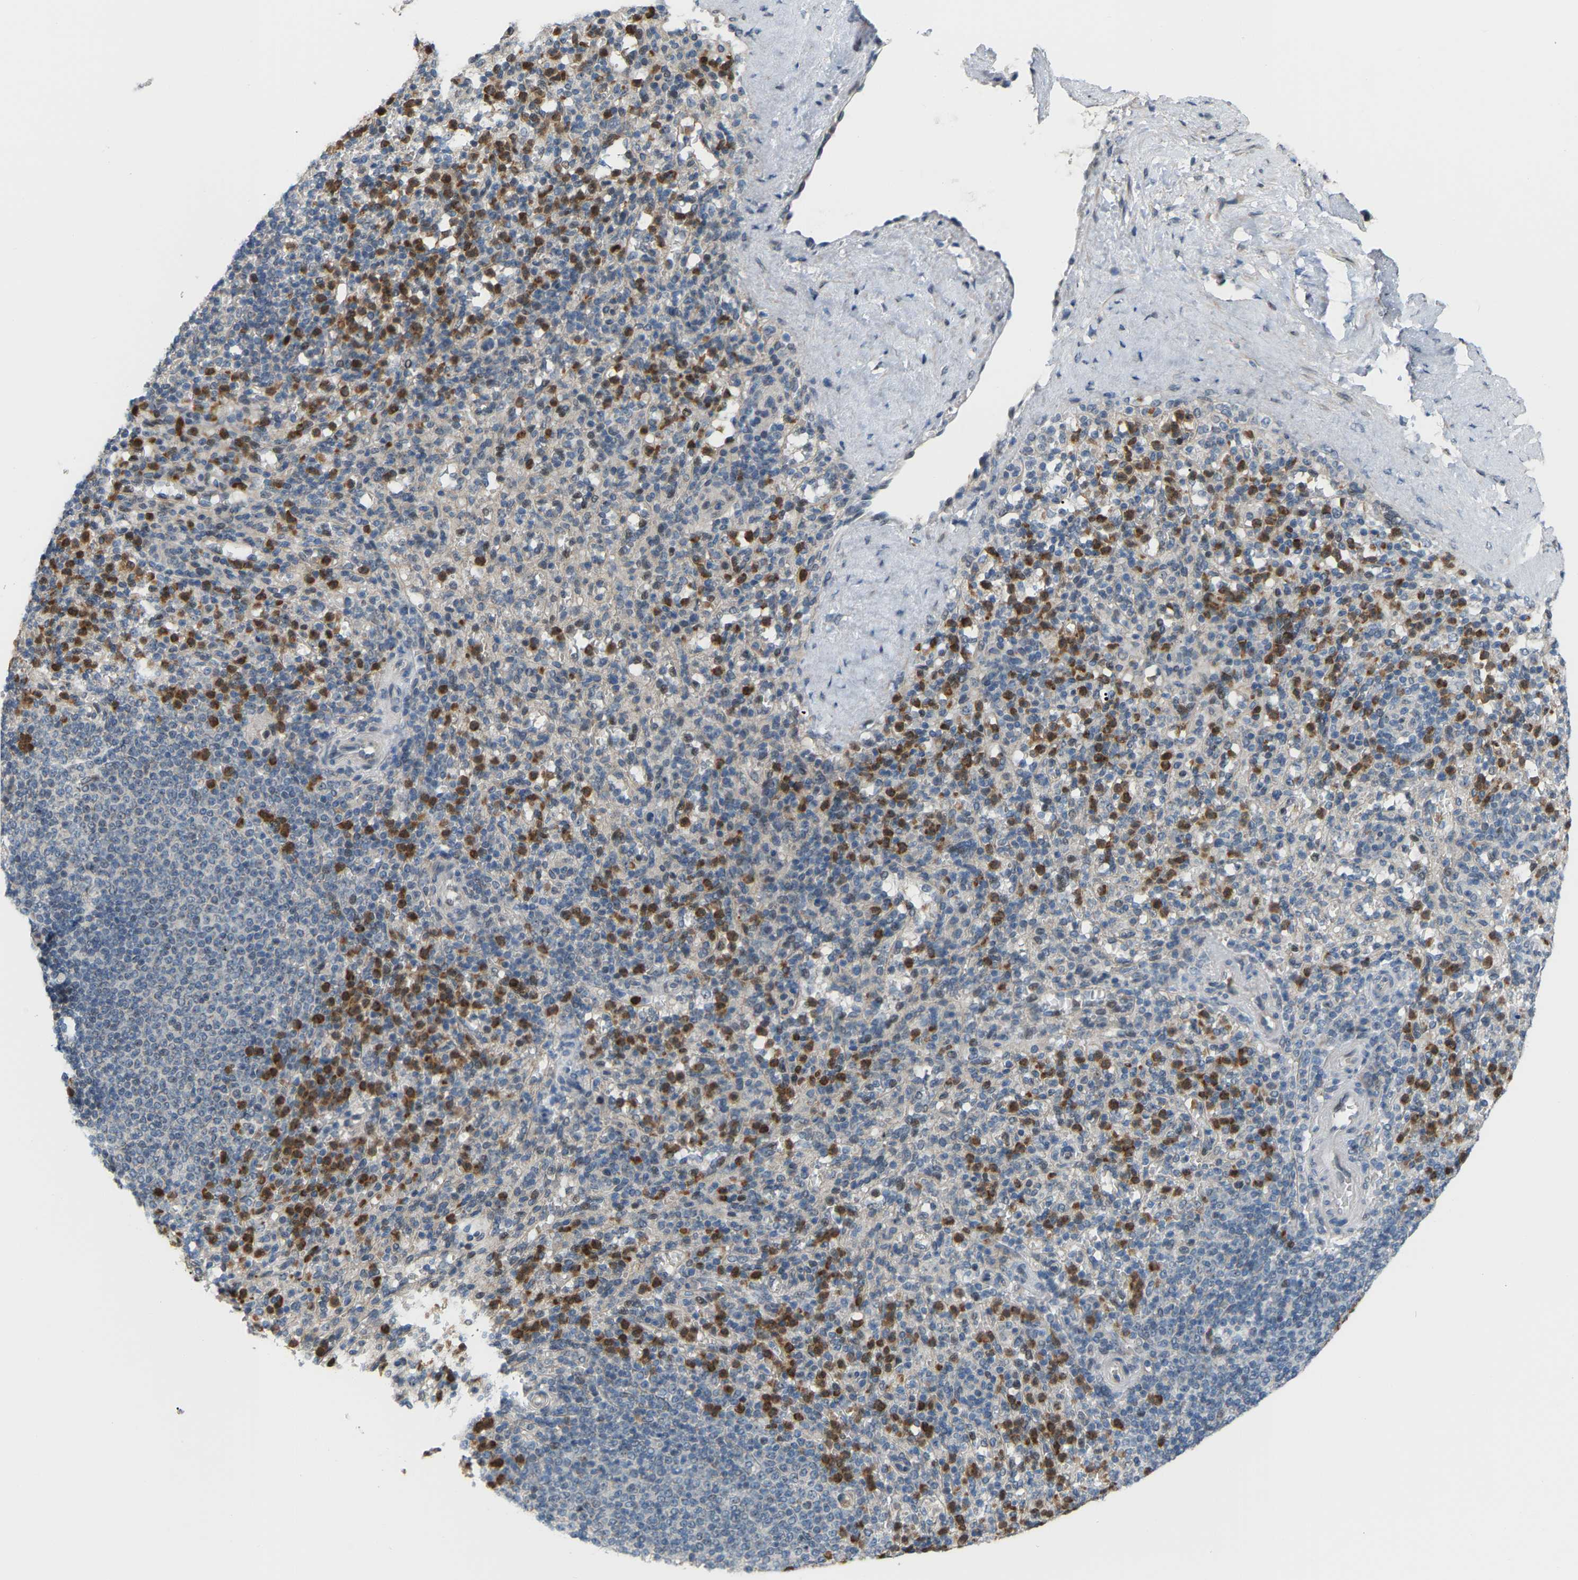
{"staining": {"intensity": "moderate", "quantity": "25%-75%", "location": "cytoplasmic/membranous"}, "tissue": "spleen", "cell_type": "Cells in red pulp", "image_type": "normal", "snomed": [{"axis": "morphology", "description": "Normal tissue, NOS"}, {"axis": "topography", "description": "Spleen"}], "caption": "Moderate cytoplasmic/membranous protein positivity is appreciated in approximately 25%-75% of cells in red pulp in spleen.", "gene": "CROT", "patient": {"sex": "male", "age": 36}}